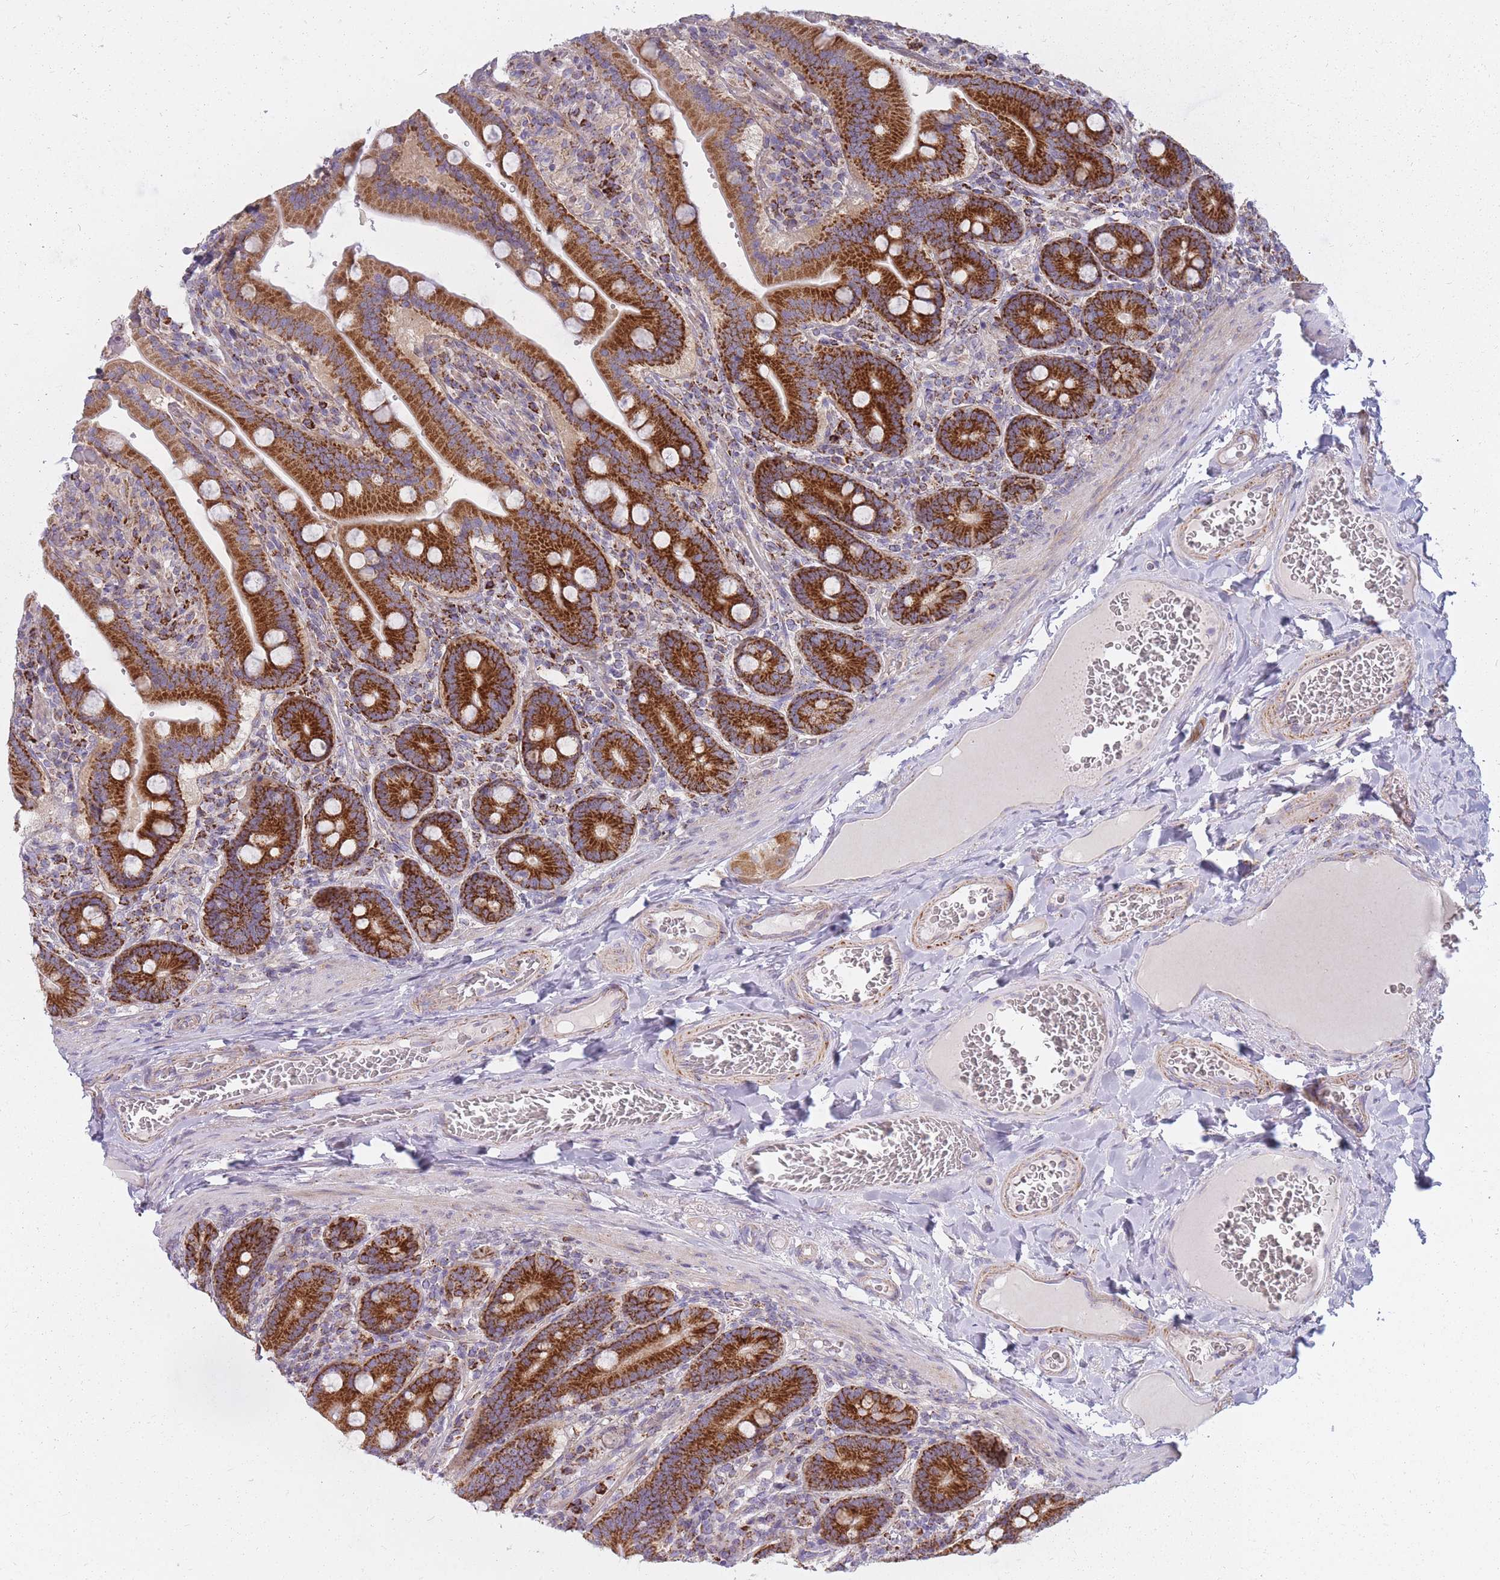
{"staining": {"intensity": "strong", "quantity": ">75%", "location": "cytoplasmic/membranous"}, "tissue": "duodenum", "cell_type": "Glandular cells", "image_type": "normal", "snomed": [{"axis": "morphology", "description": "Normal tissue, NOS"}, {"axis": "topography", "description": "Duodenum"}], "caption": "DAB immunohistochemical staining of normal human duodenum shows strong cytoplasmic/membranous protein staining in about >75% of glandular cells.", "gene": "ALKBH4", "patient": {"sex": "female", "age": 62}}